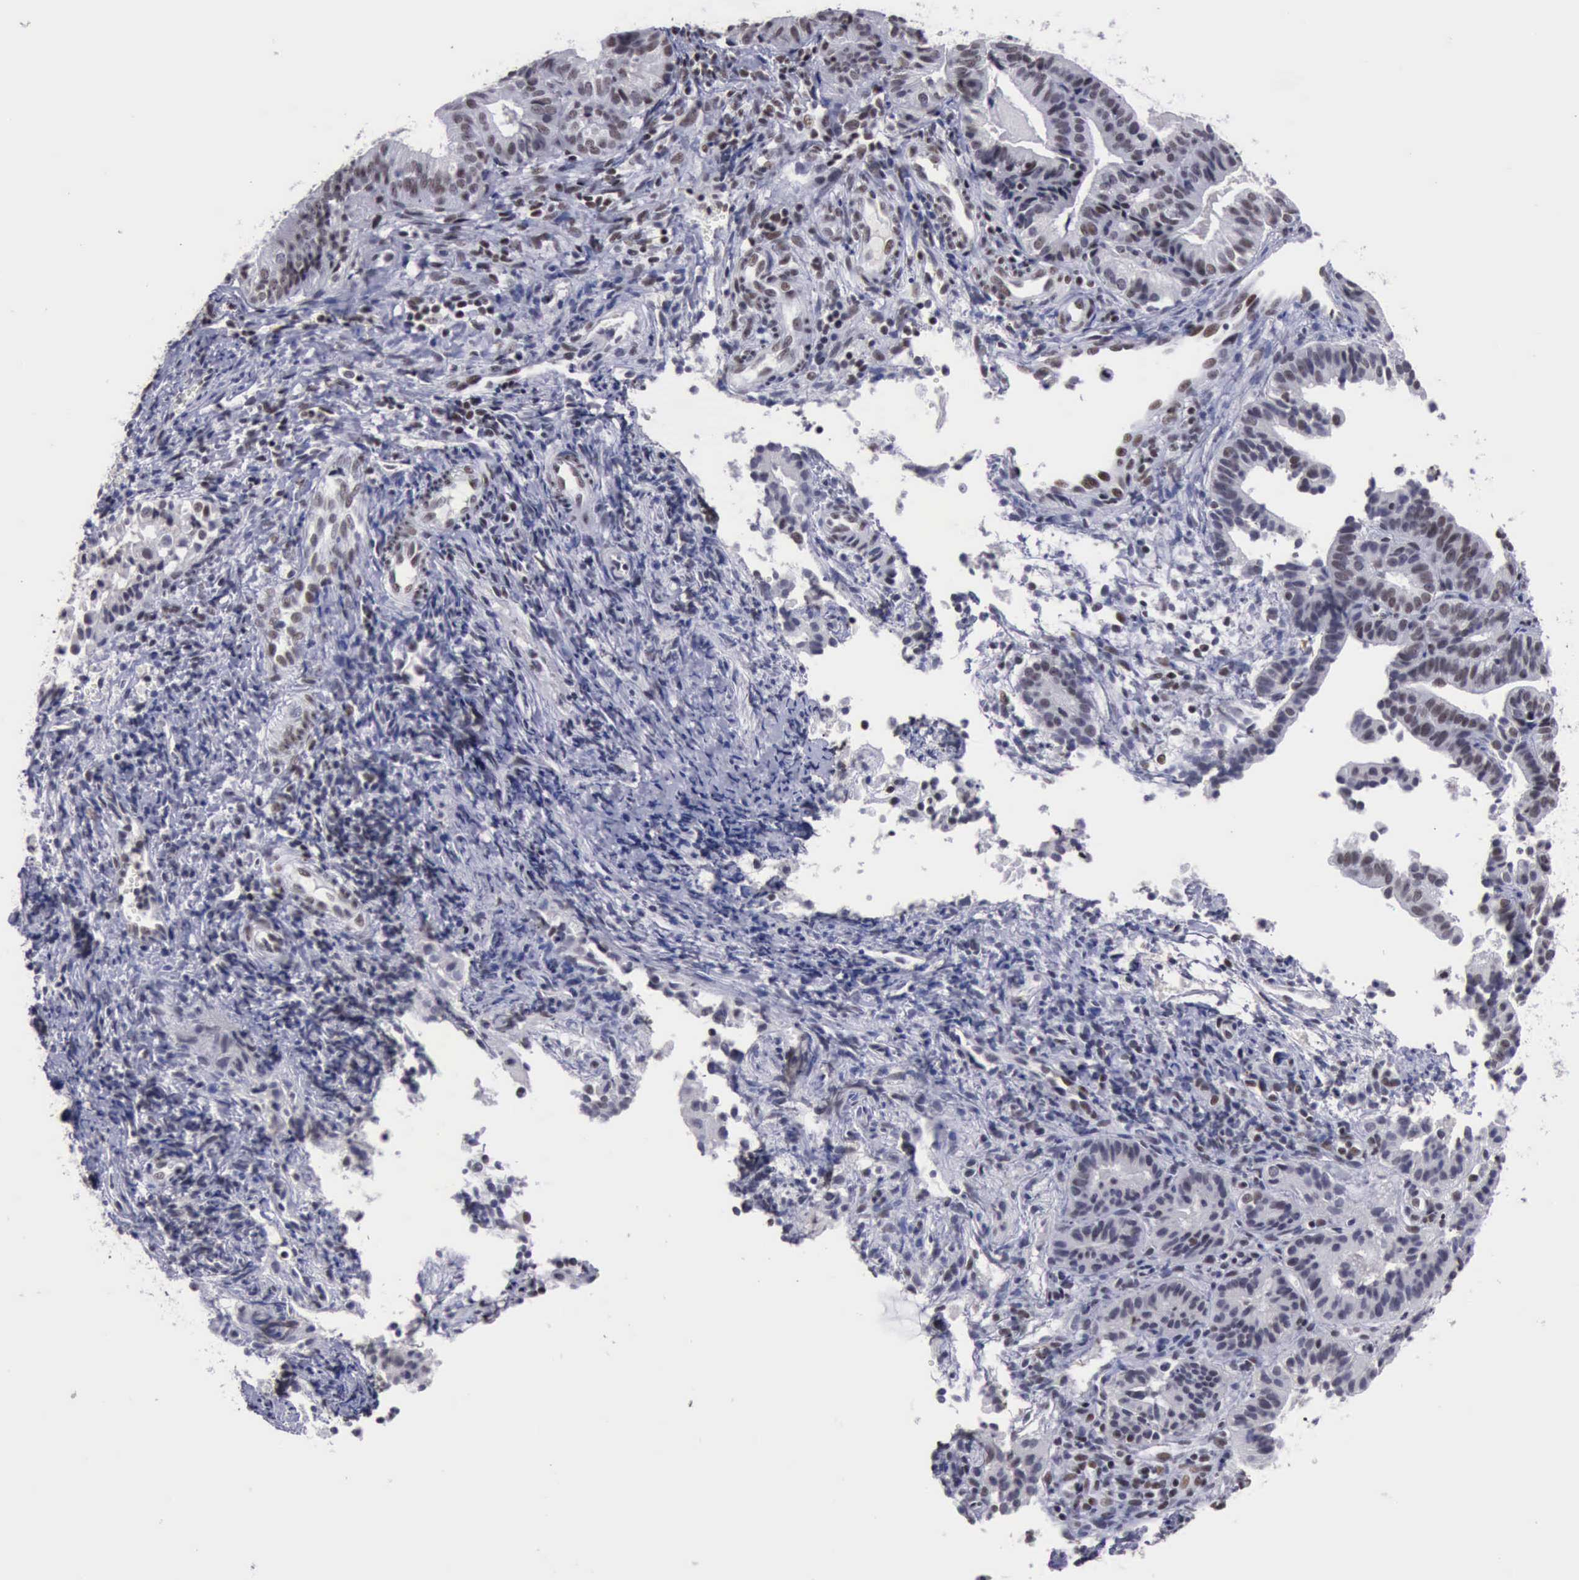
{"staining": {"intensity": "weak", "quantity": "<25%", "location": "nuclear"}, "tissue": "cervical cancer", "cell_type": "Tumor cells", "image_type": "cancer", "snomed": [{"axis": "morphology", "description": "Adenocarcinoma, NOS"}, {"axis": "topography", "description": "Cervix"}], "caption": "High magnification brightfield microscopy of adenocarcinoma (cervical) stained with DAB (brown) and counterstained with hematoxylin (blue): tumor cells show no significant expression.", "gene": "YY1", "patient": {"sex": "female", "age": 60}}